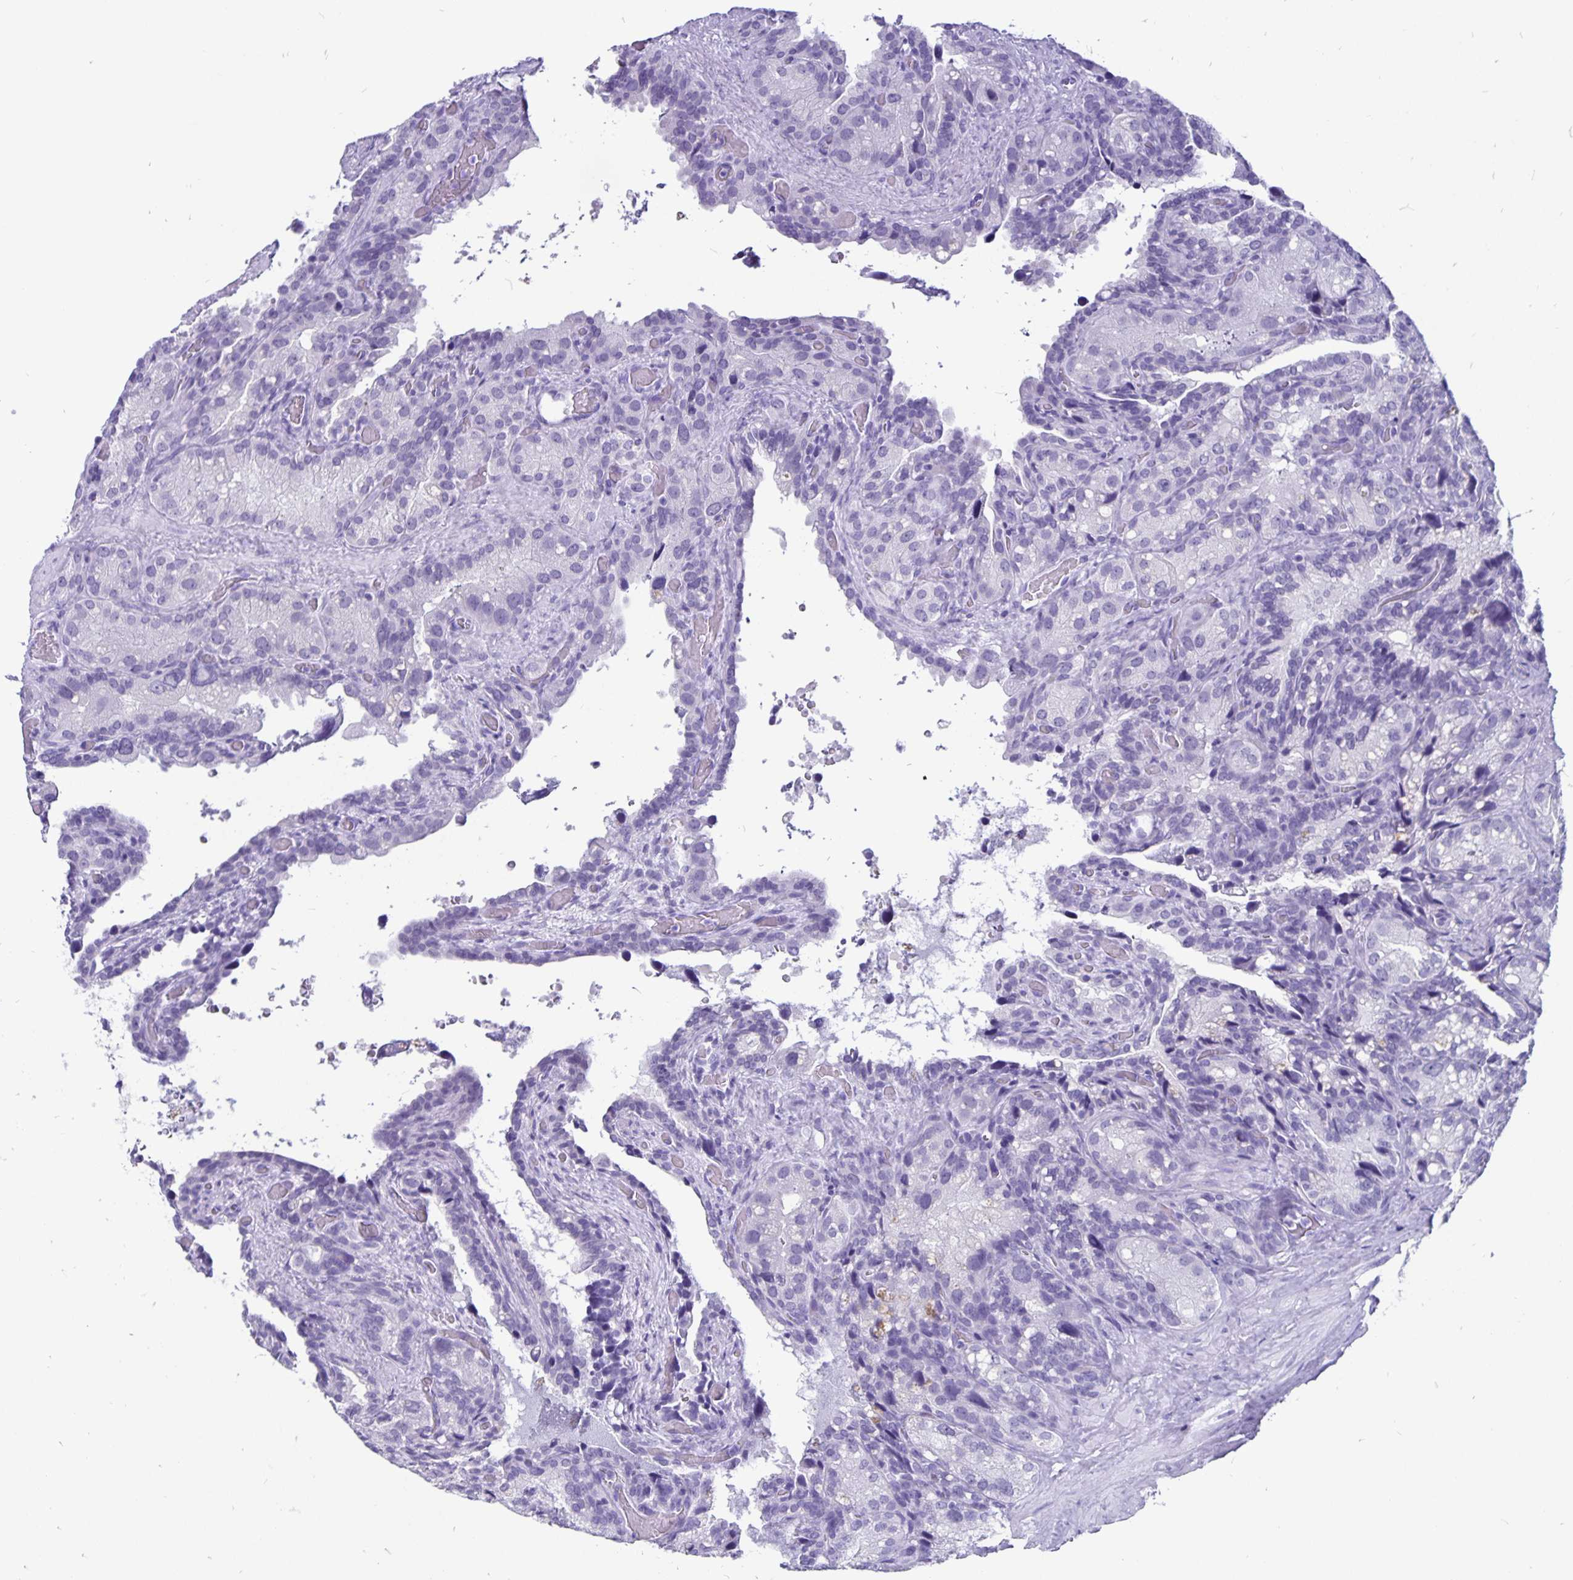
{"staining": {"intensity": "negative", "quantity": "none", "location": "none"}, "tissue": "seminal vesicle", "cell_type": "Glandular cells", "image_type": "normal", "snomed": [{"axis": "morphology", "description": "Normal tissue, NOS"}, {"axis": "topography", "description": "Seminal veicle"}], "caption": "A high-resolution histopathology image shows IHC staining of normal seminal vesicle, which displays no significant expression in glandular cells. (DAB immunohistochemistry, high magnification).", "gene": "ODF3B", "patient": {"sex": "male", "age": 60}}